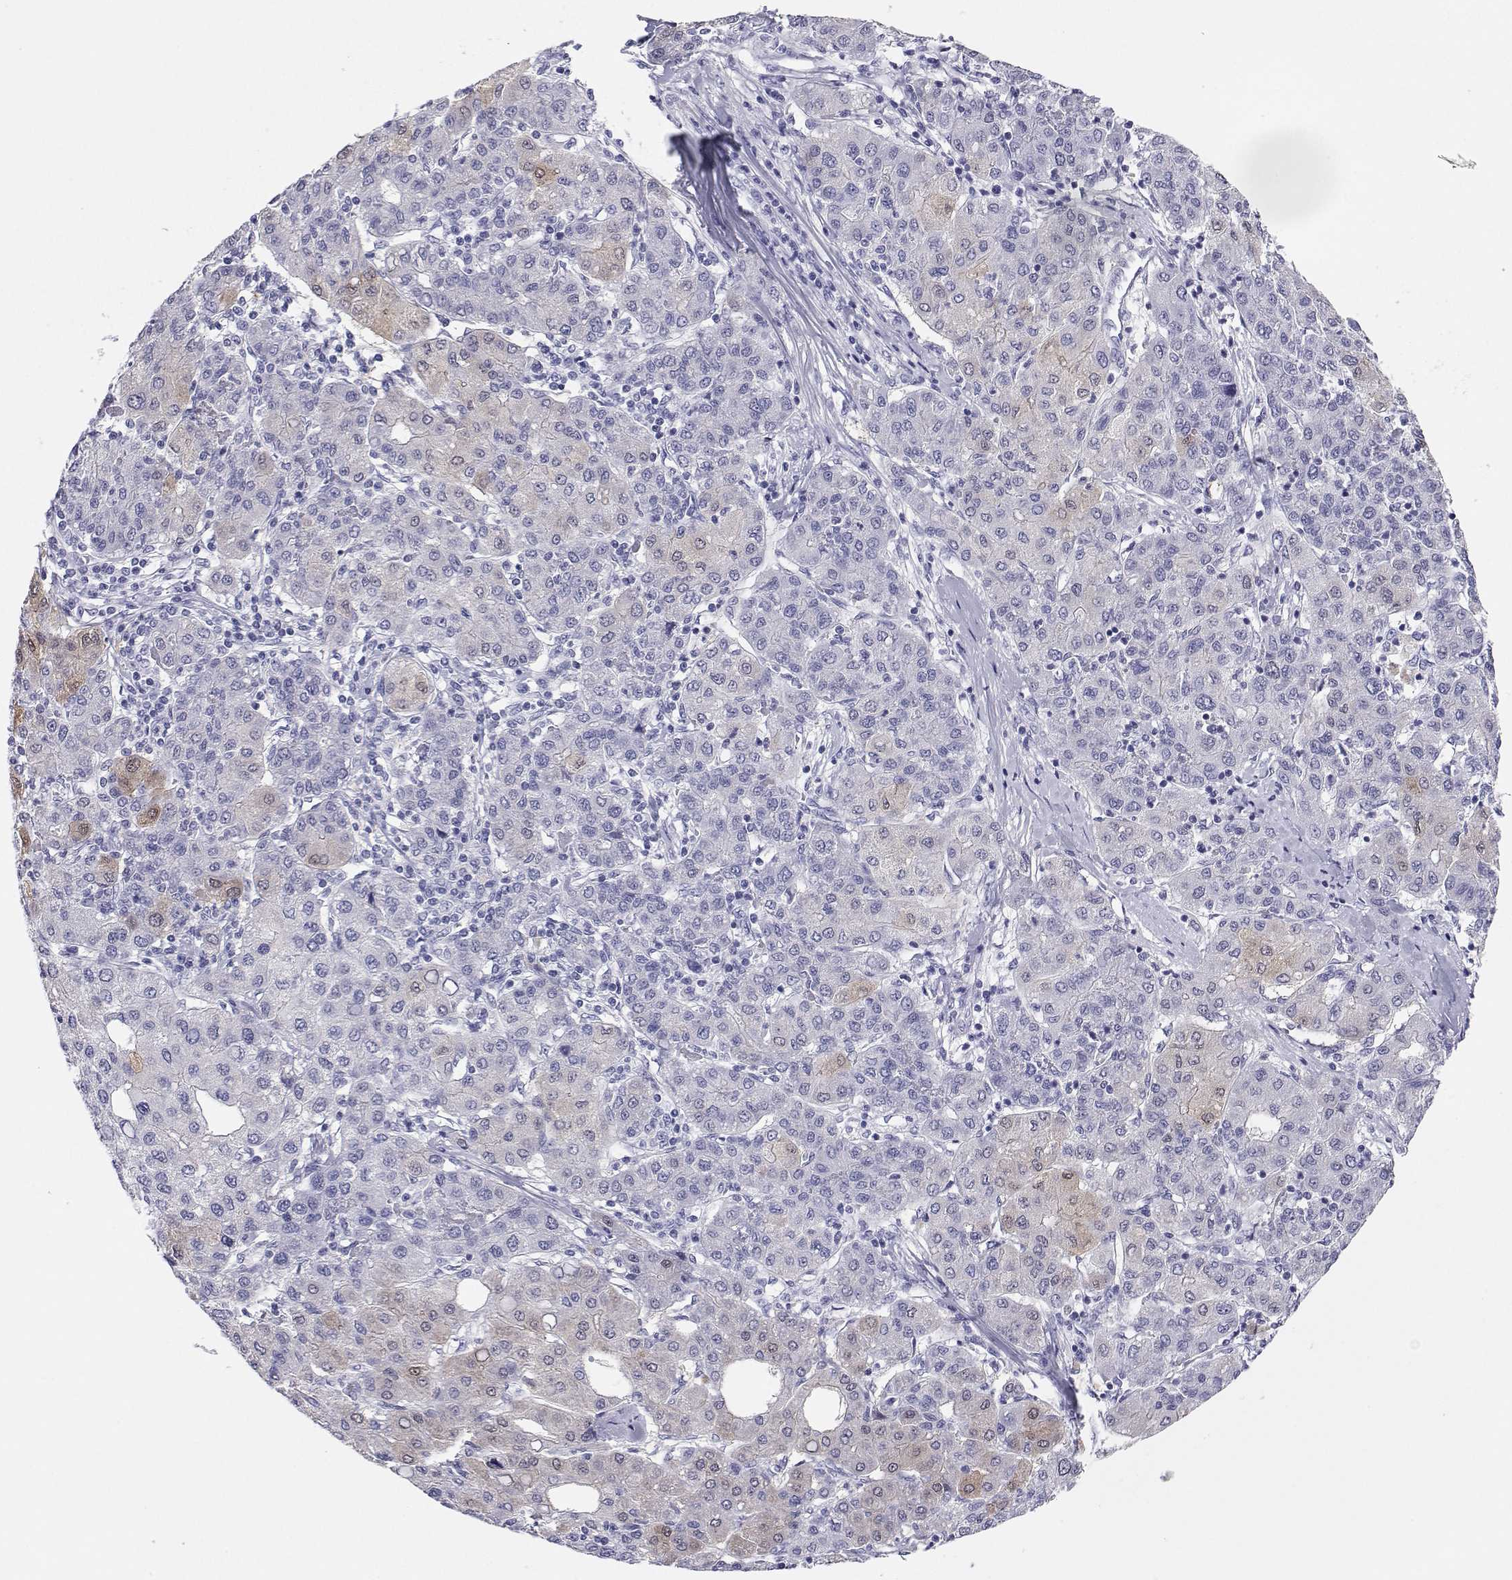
{"staining": {"intensity": "weak", "quantity": "<25%", "location": "cytoplasmic/membranous,nuclear"}, "tissue": "liver cancer", "cell_type": "Tumor cells", "image_type": "cancer", "snomed": [{"axis": "morphology", "description": "Carcinoma, Hepatocellular, NOS"}, {"axis": "topography", "description": "Liver"}], "caption": "Immunohistochemical staining of human liver hepatocellular carcinoma displays no significant positivity in tumor cells.", "gene": "BHMT", "patient": {"sex": "male", "age": 65}}